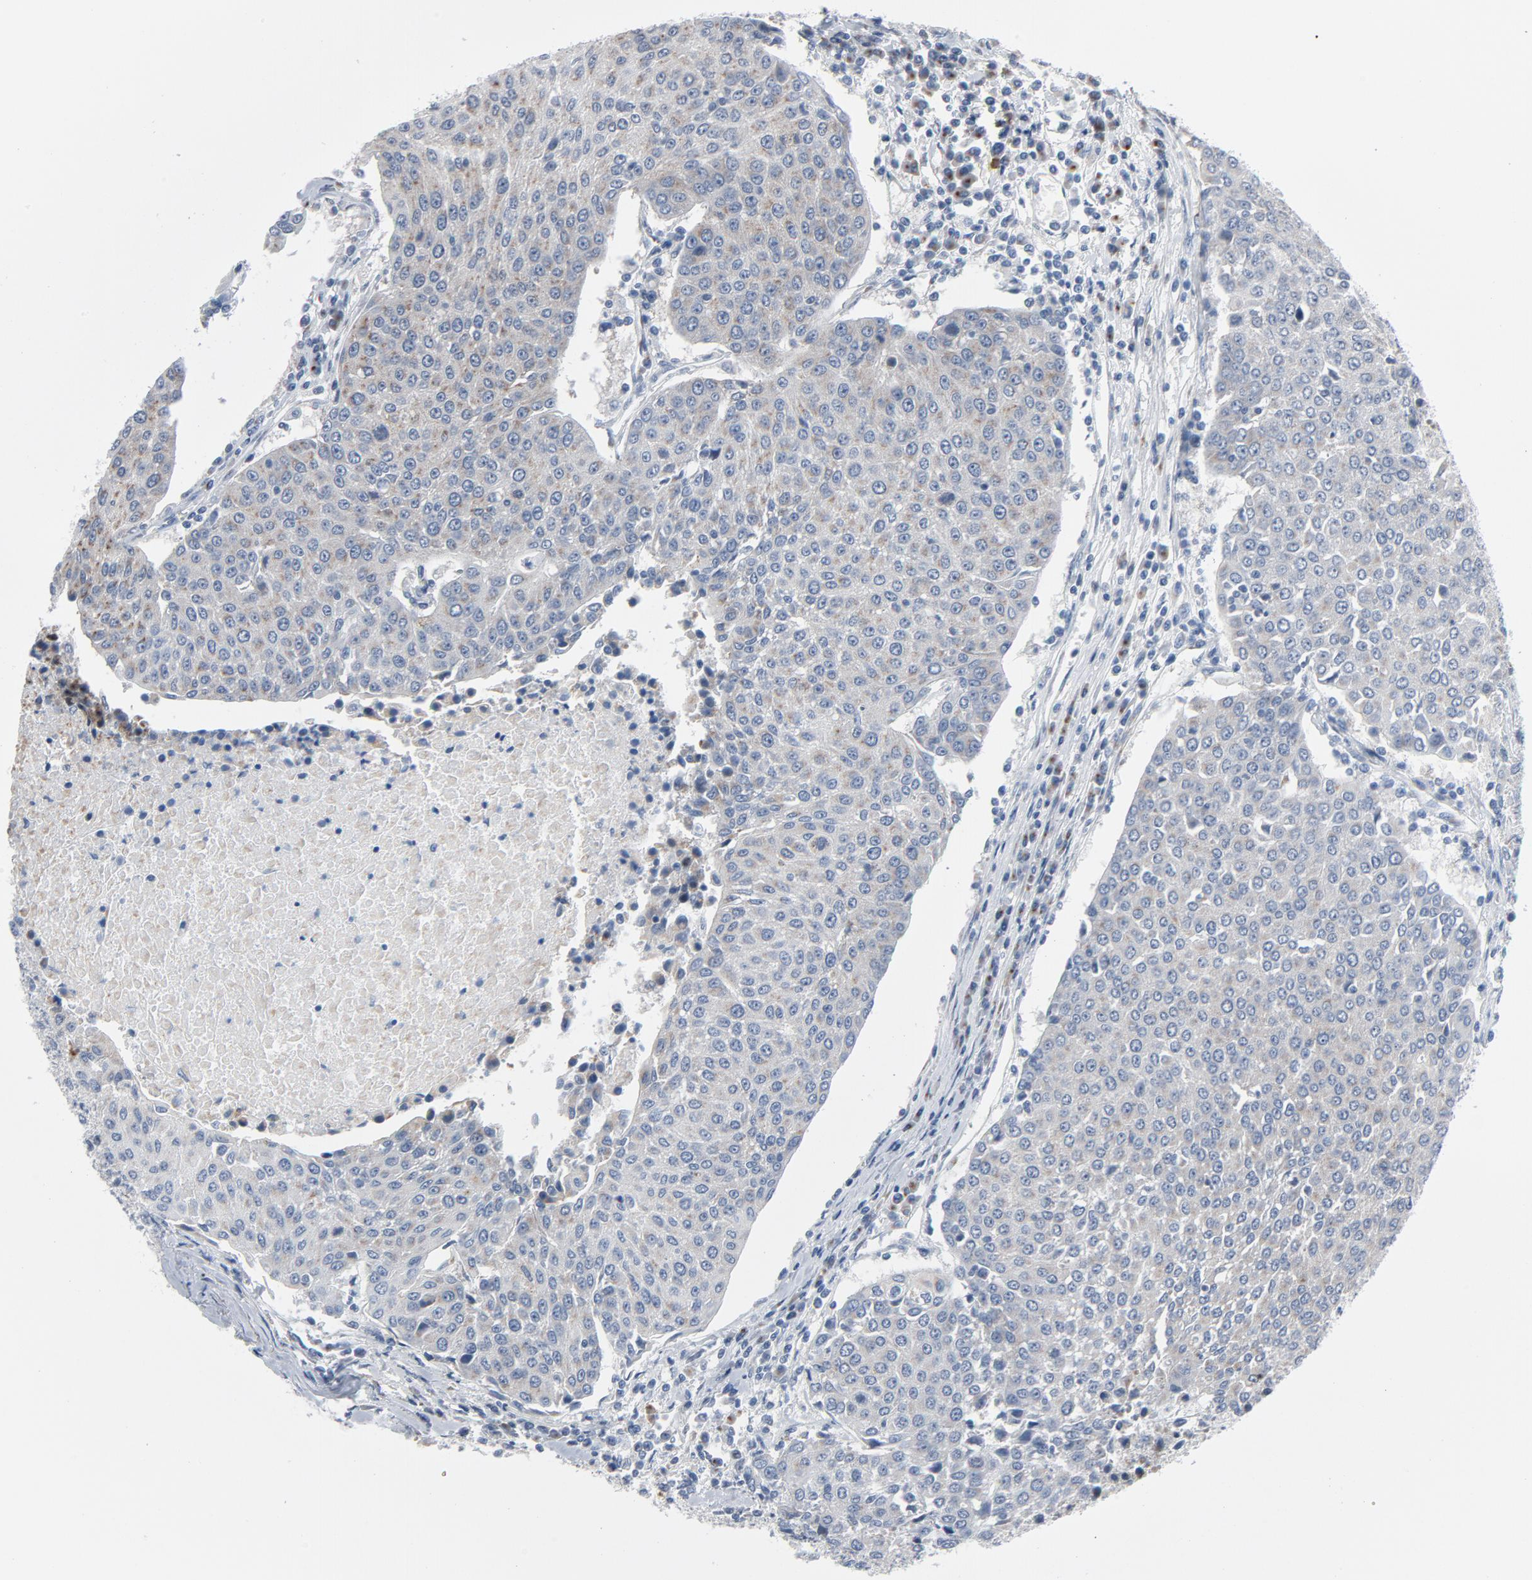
{"staining": {"intensity": "moderate", "quantity": "25%-75%", "location": "cytoplasmic/membranous"}, "tissue": "urothelial cancer", "cell_type": "Tumor cells", "image_type": "cancer", "snomed": [{"axis": "morphology", "description": "Urothelial carcinoma, High grade"}, {"axis": "topography", "description": "Urinary bladder"}], "caption": "Human urothelial cancer stained with a protein marker displays moderate staining in tumor cells.", "gene": "YIPF6", "patient": {"sex": "female", "age": 85}}